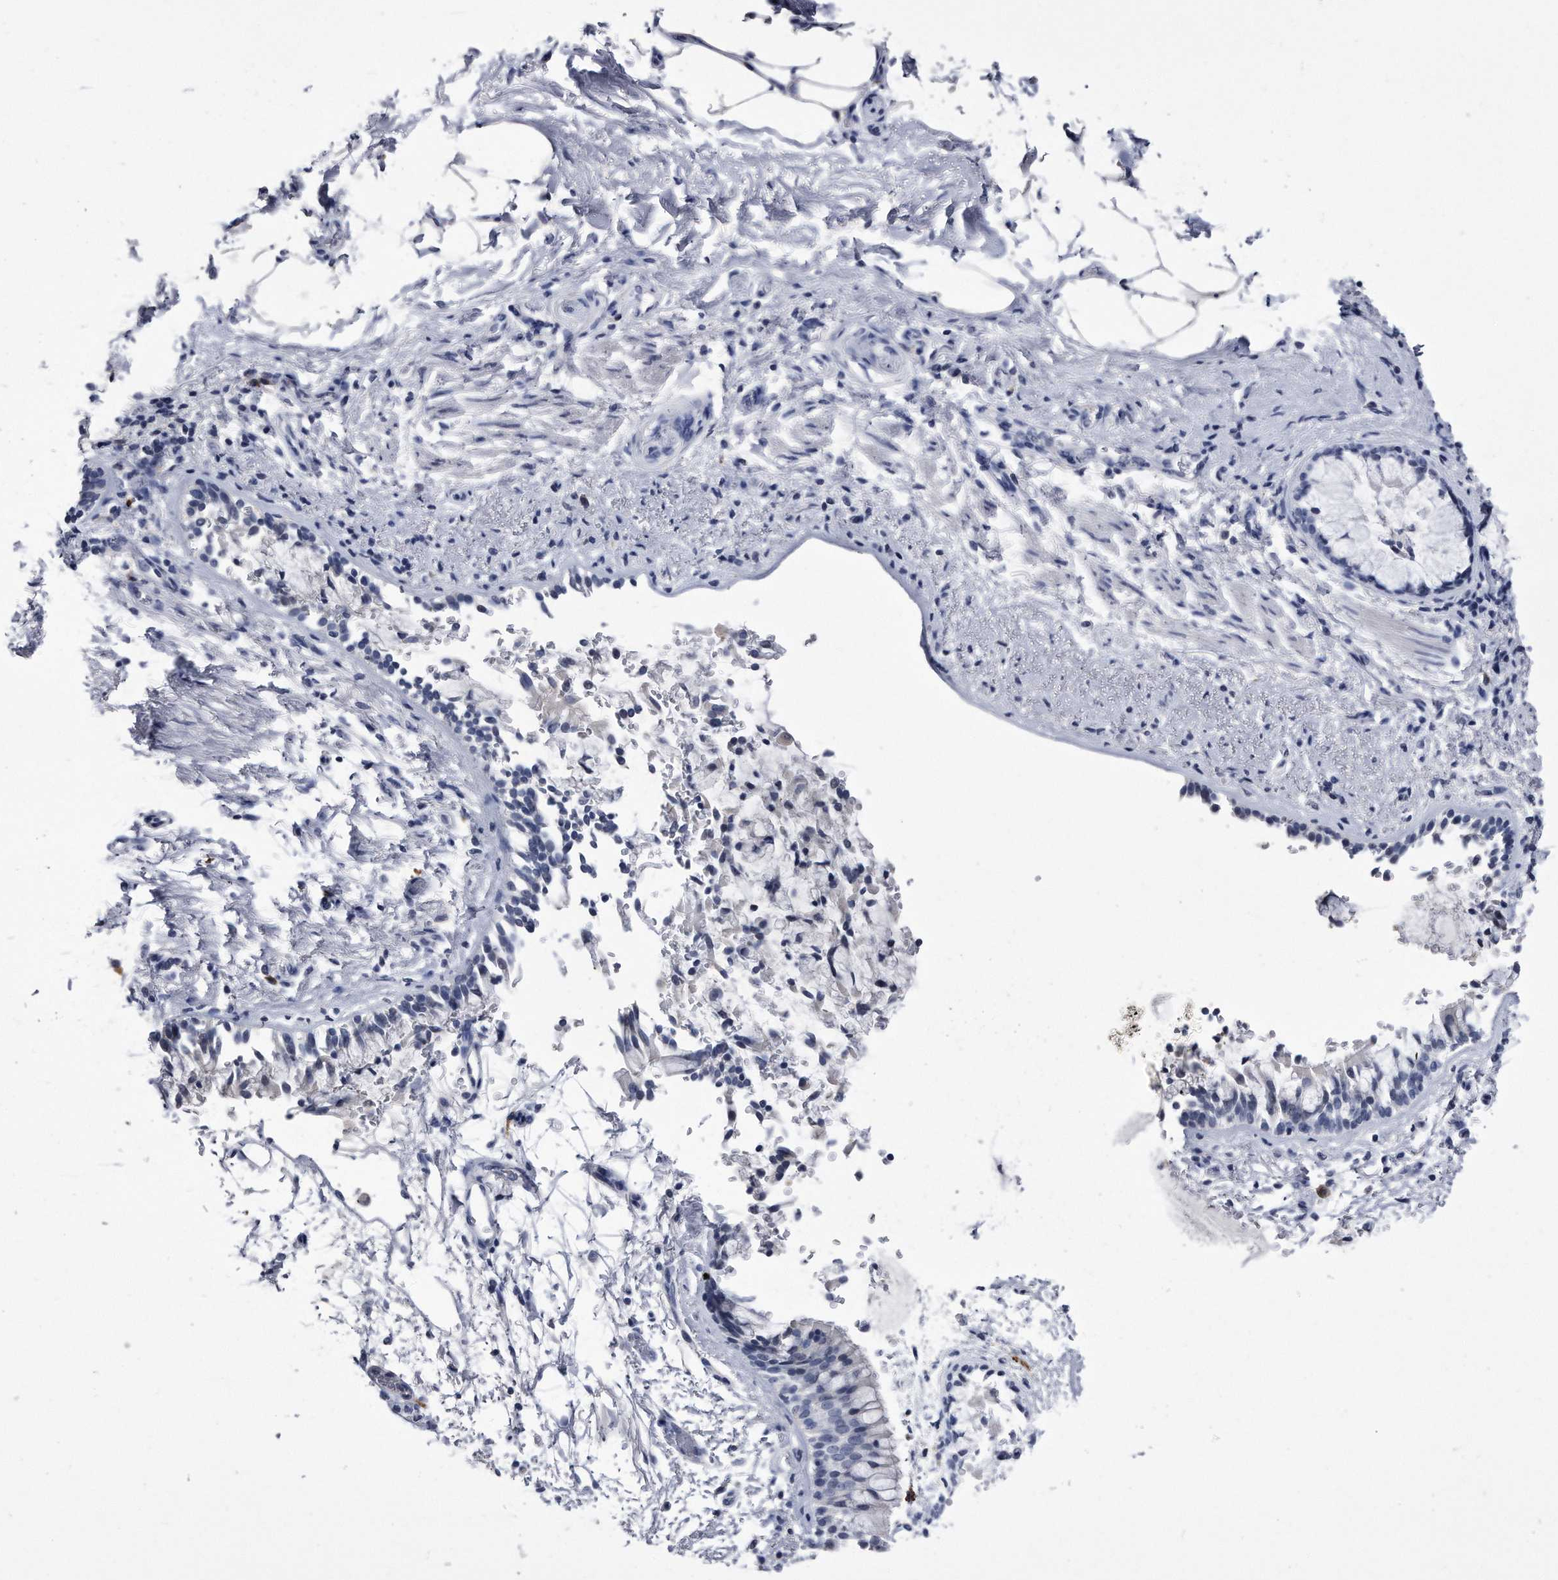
{"staining": {"intensity": "moderate", "quantity": "25%-75%", "location": "nuclear"}, "tissue": "bronchus", "cell_type": "Respiratory epithelial cells", "image_type": "normal", "snomed": [{"axis": "morphology", "description": "Normal tissue, NOS"}, {"axis": "morphology", "description": "Inflammation, NOS"}, {"axis": "topography", "description": "Cartilage tissue"}, {"axis": "topography", "description": "Bronchus"}, {"axis": "topography", "description": "Lung"}], "caption": "The image demonstrates staining of benign bronchus, revealing moderate nuclear protein positivity (brown color) within respiratory epithelial cells. (Stains: DAB in brown, nuclei in blue, Microscopy: brightfield microscopy at high magnification).", "gene": "KCTD8", "patient": {"sex": "female", "age": 64}}